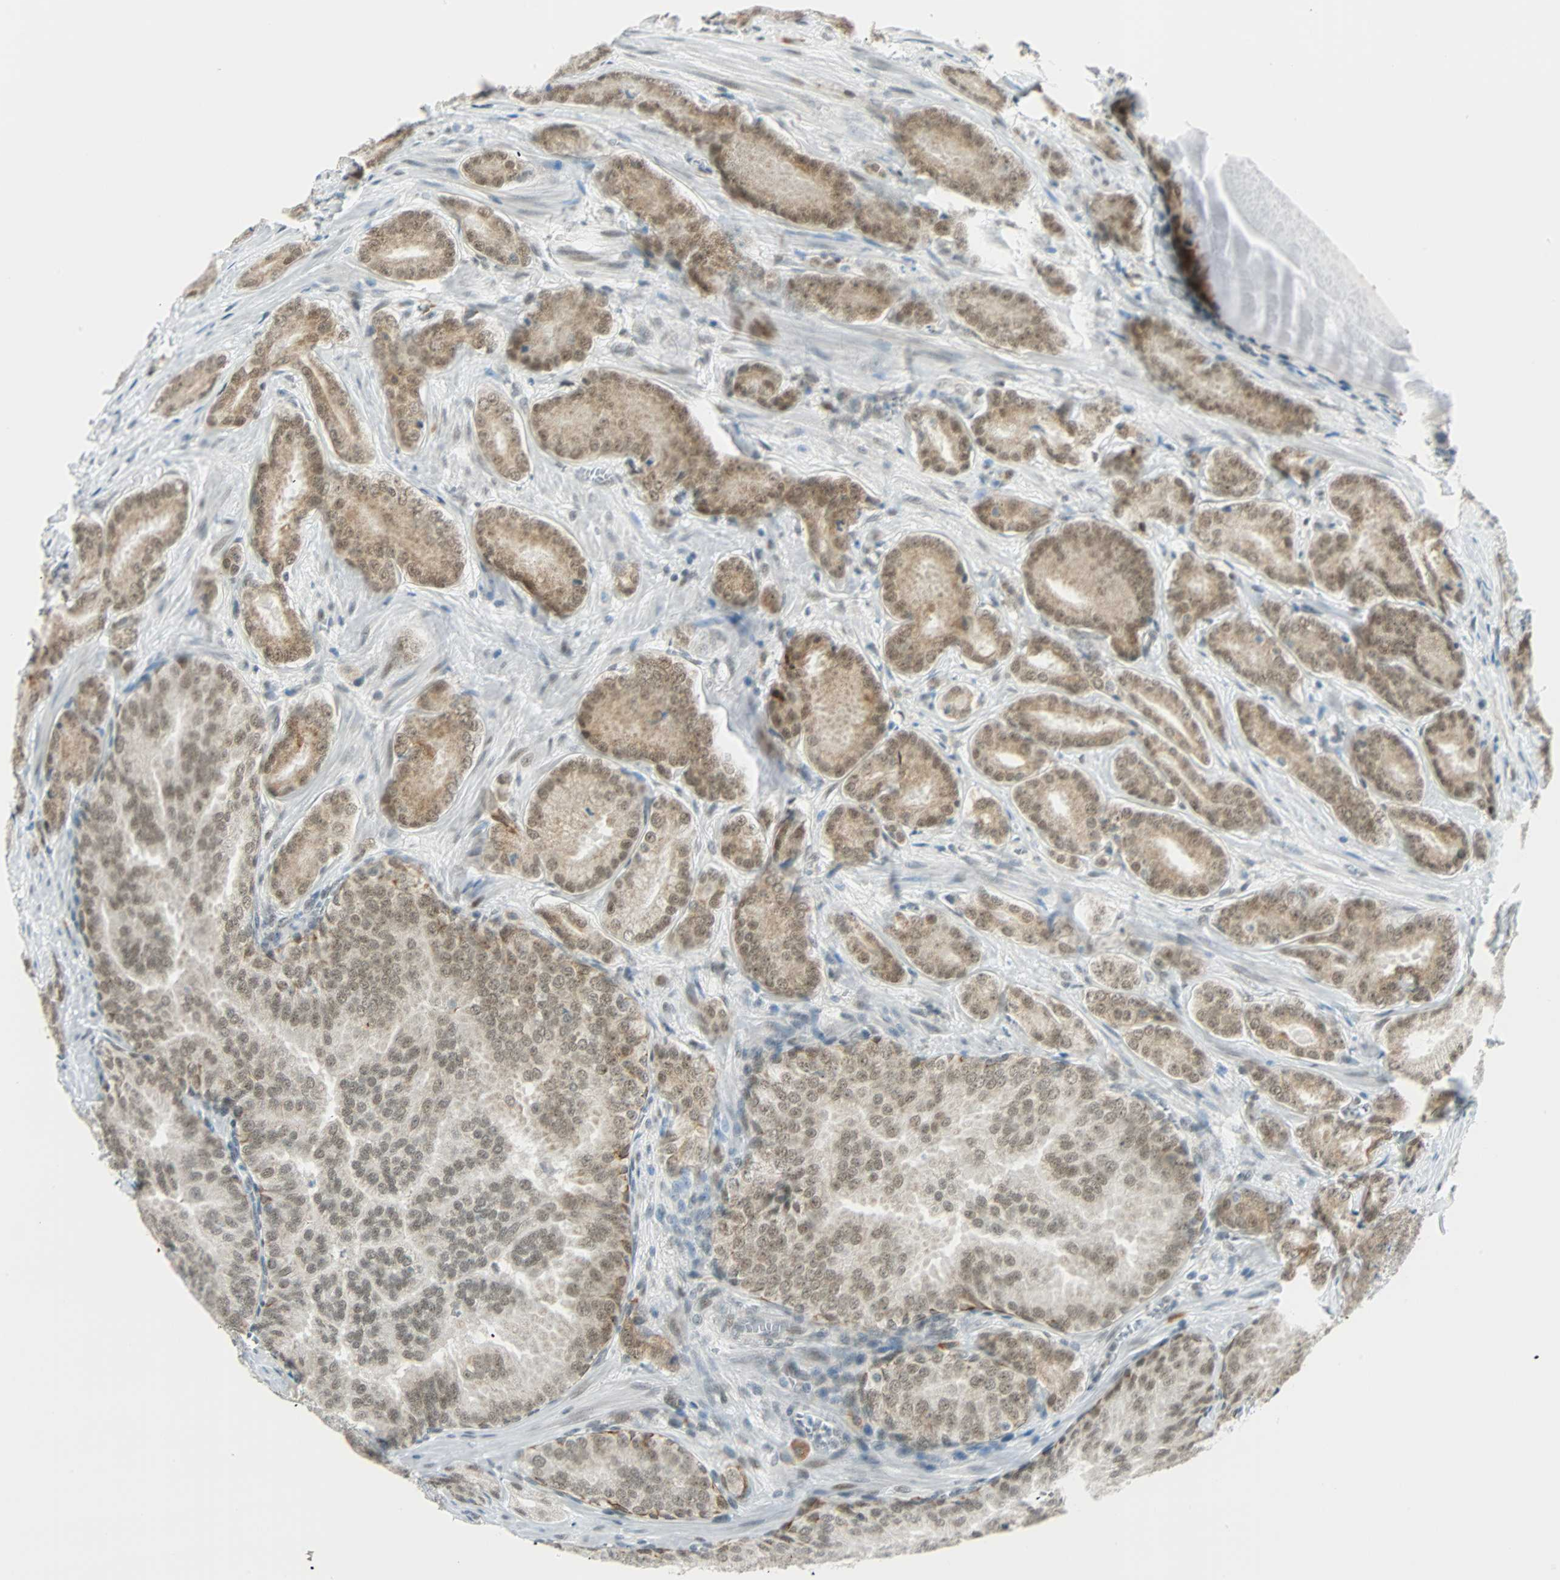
{"staining": {"intensity": "strong", "quantity": ">75%", "location": "nuclear"}, "tissue": "prostate cancer", "cell_type": "Tumor cells", "image_type": "cancer", "snomed": [{"axis": "morphology", "description": "Adenocarcinoma, High grade"}, {"axis": "topography", "description": "Prostate"}], "caption": "Protein analysis of high-grade adenocarcinoma (prostate) tissue exhibits strong nuclear staining in approximately >75% of tumor cells.", "gene": "NELFE", "patient": {"sex": "male", "age": 64}}